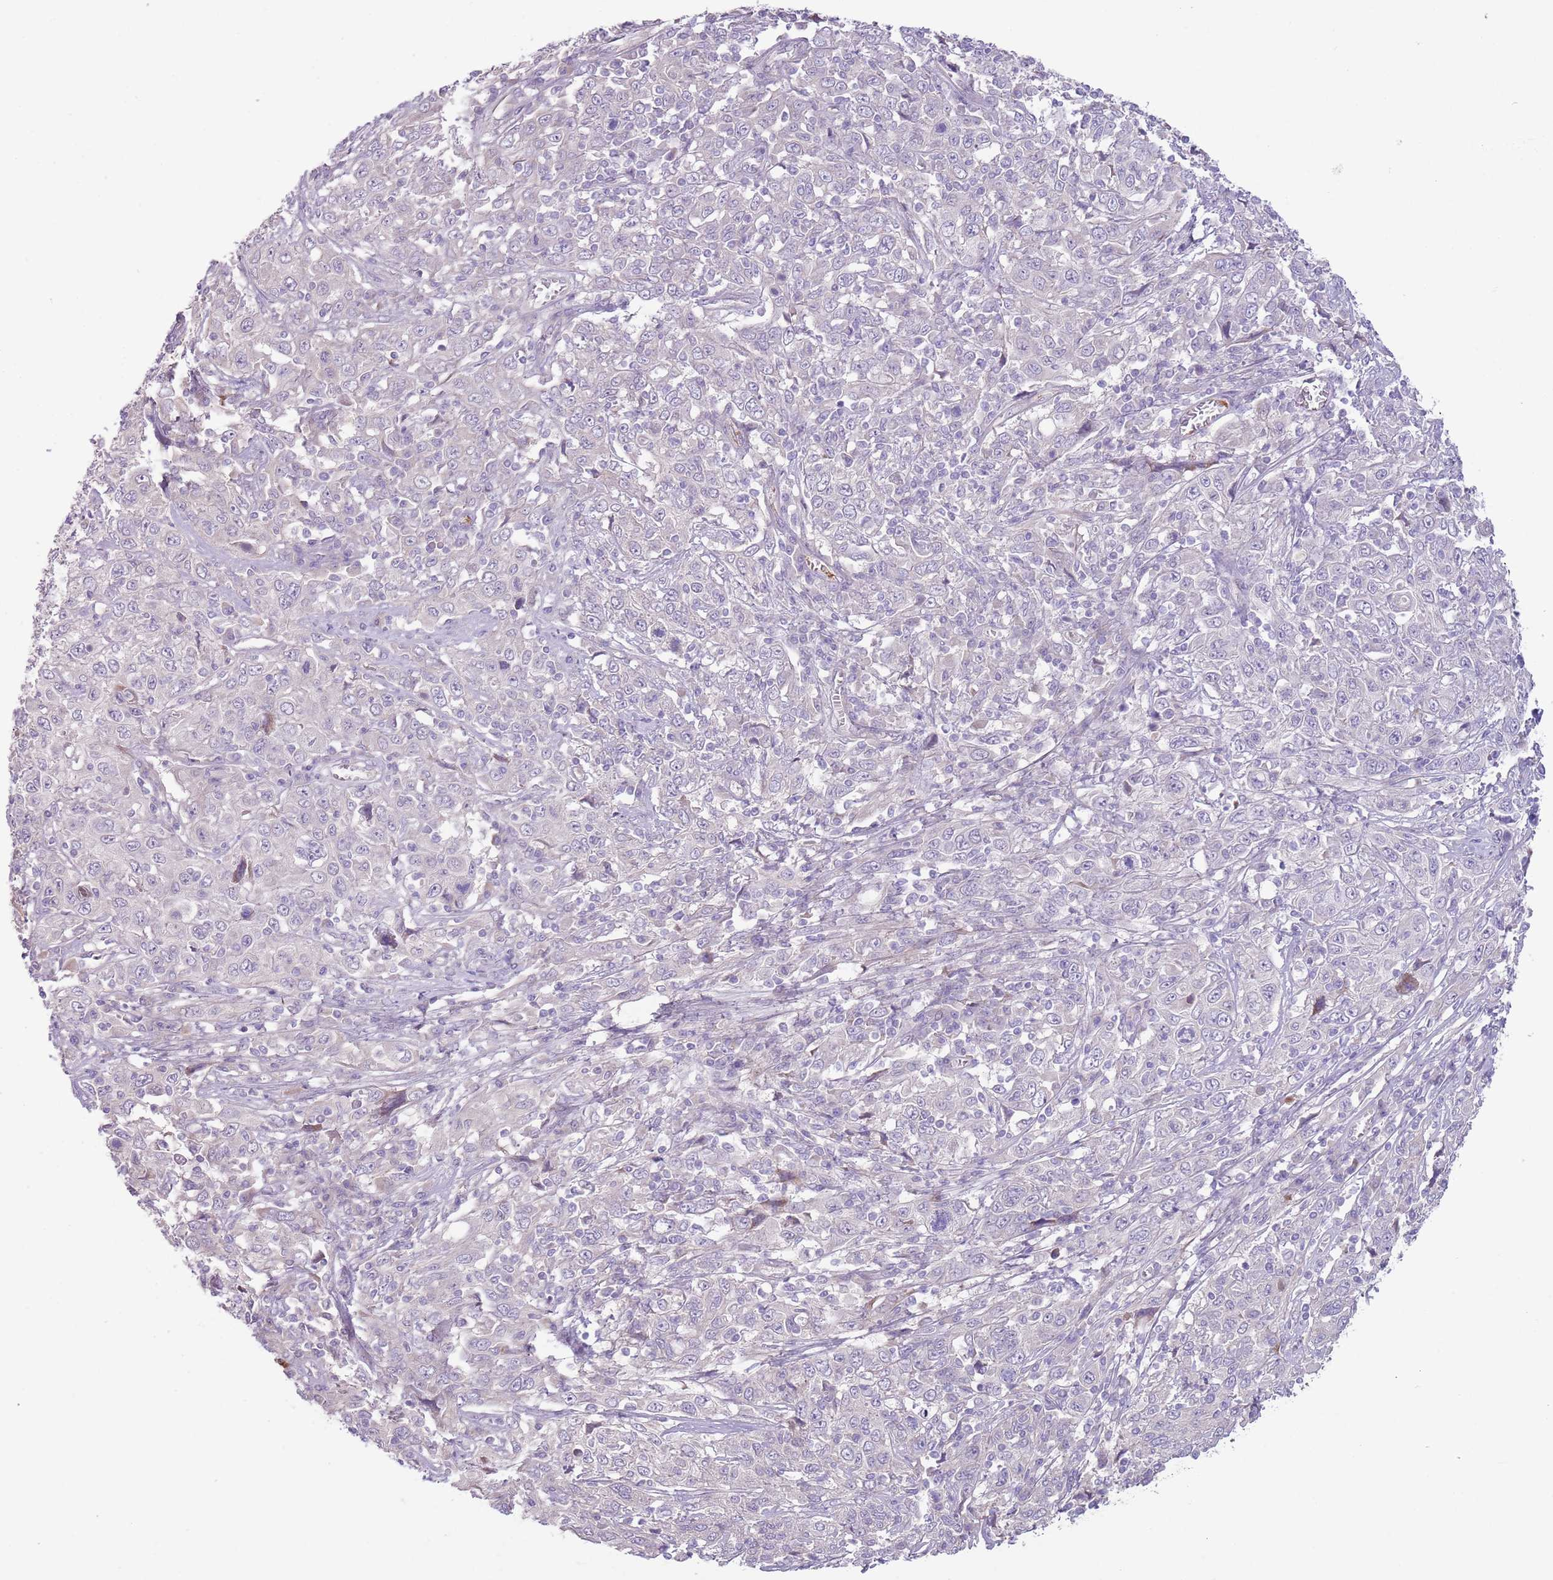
{"staining": {"intensity": "negative", "quantity": "none", "location": "none"}, "tissue": "cervical cancer", "cell_type": "Tumor cells", "image_type": "cancer", "snomed": [{"axis": "morphology", "description": "Squamous cell carcinoma, NOS"}, {"axis": "topography", "description": "Cervix"}], "caption": "Immunohistochemistry photomicrograph of cervical cancer (squamous cell carcinoma) stained for a protein (brown), which demonstrates no staining in tumor cells.", "gene": "CFH", "patient": {"sex": "female", "age": 46}}